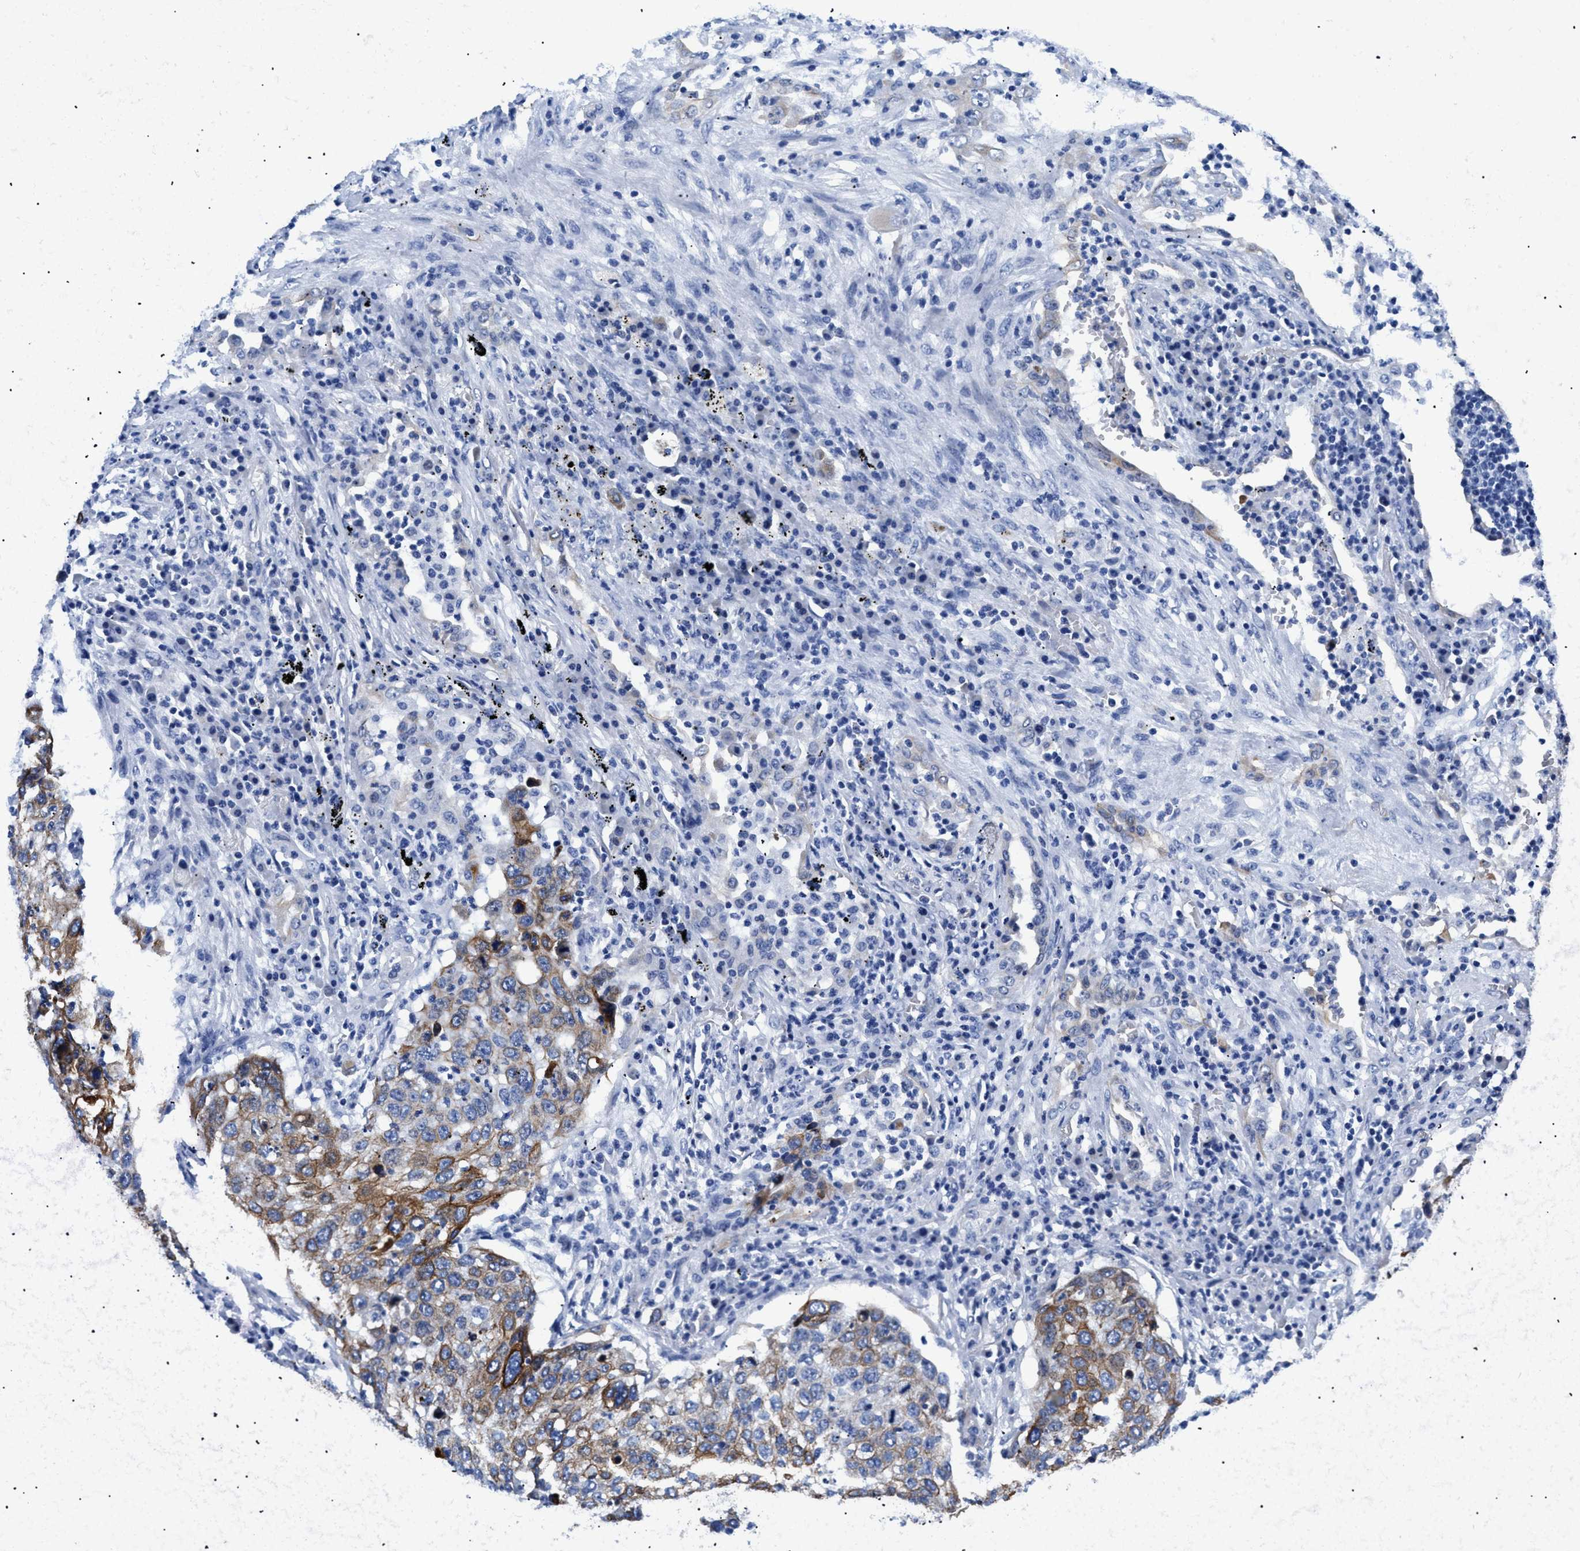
{"staining": {"intensity": "strong", "quantity": "25%-75%", "location": "cytoplasmic/membranous"}, "tissue": "lung cancer", "cell_type": "Tumor cells", "image_type": "cancer", "snomed": [{"axis": "morphology", "description": "Squamous cell carcinoma, NOS"}, {"axis": "topography", "description": "Lung"}], "caption": "Immunohistochemistry (IHC) photomicrograph of neoplastic tissue: human lung cancer stained using IHC exhibits high levels of strong protein expression localized specifically in the cytoplasmic/membranous of tumor cells, appearing as a cytoplasmic/membranous brown color.", "gene": "TMEM68", "patient": {"sex": "female", "age": 63}}